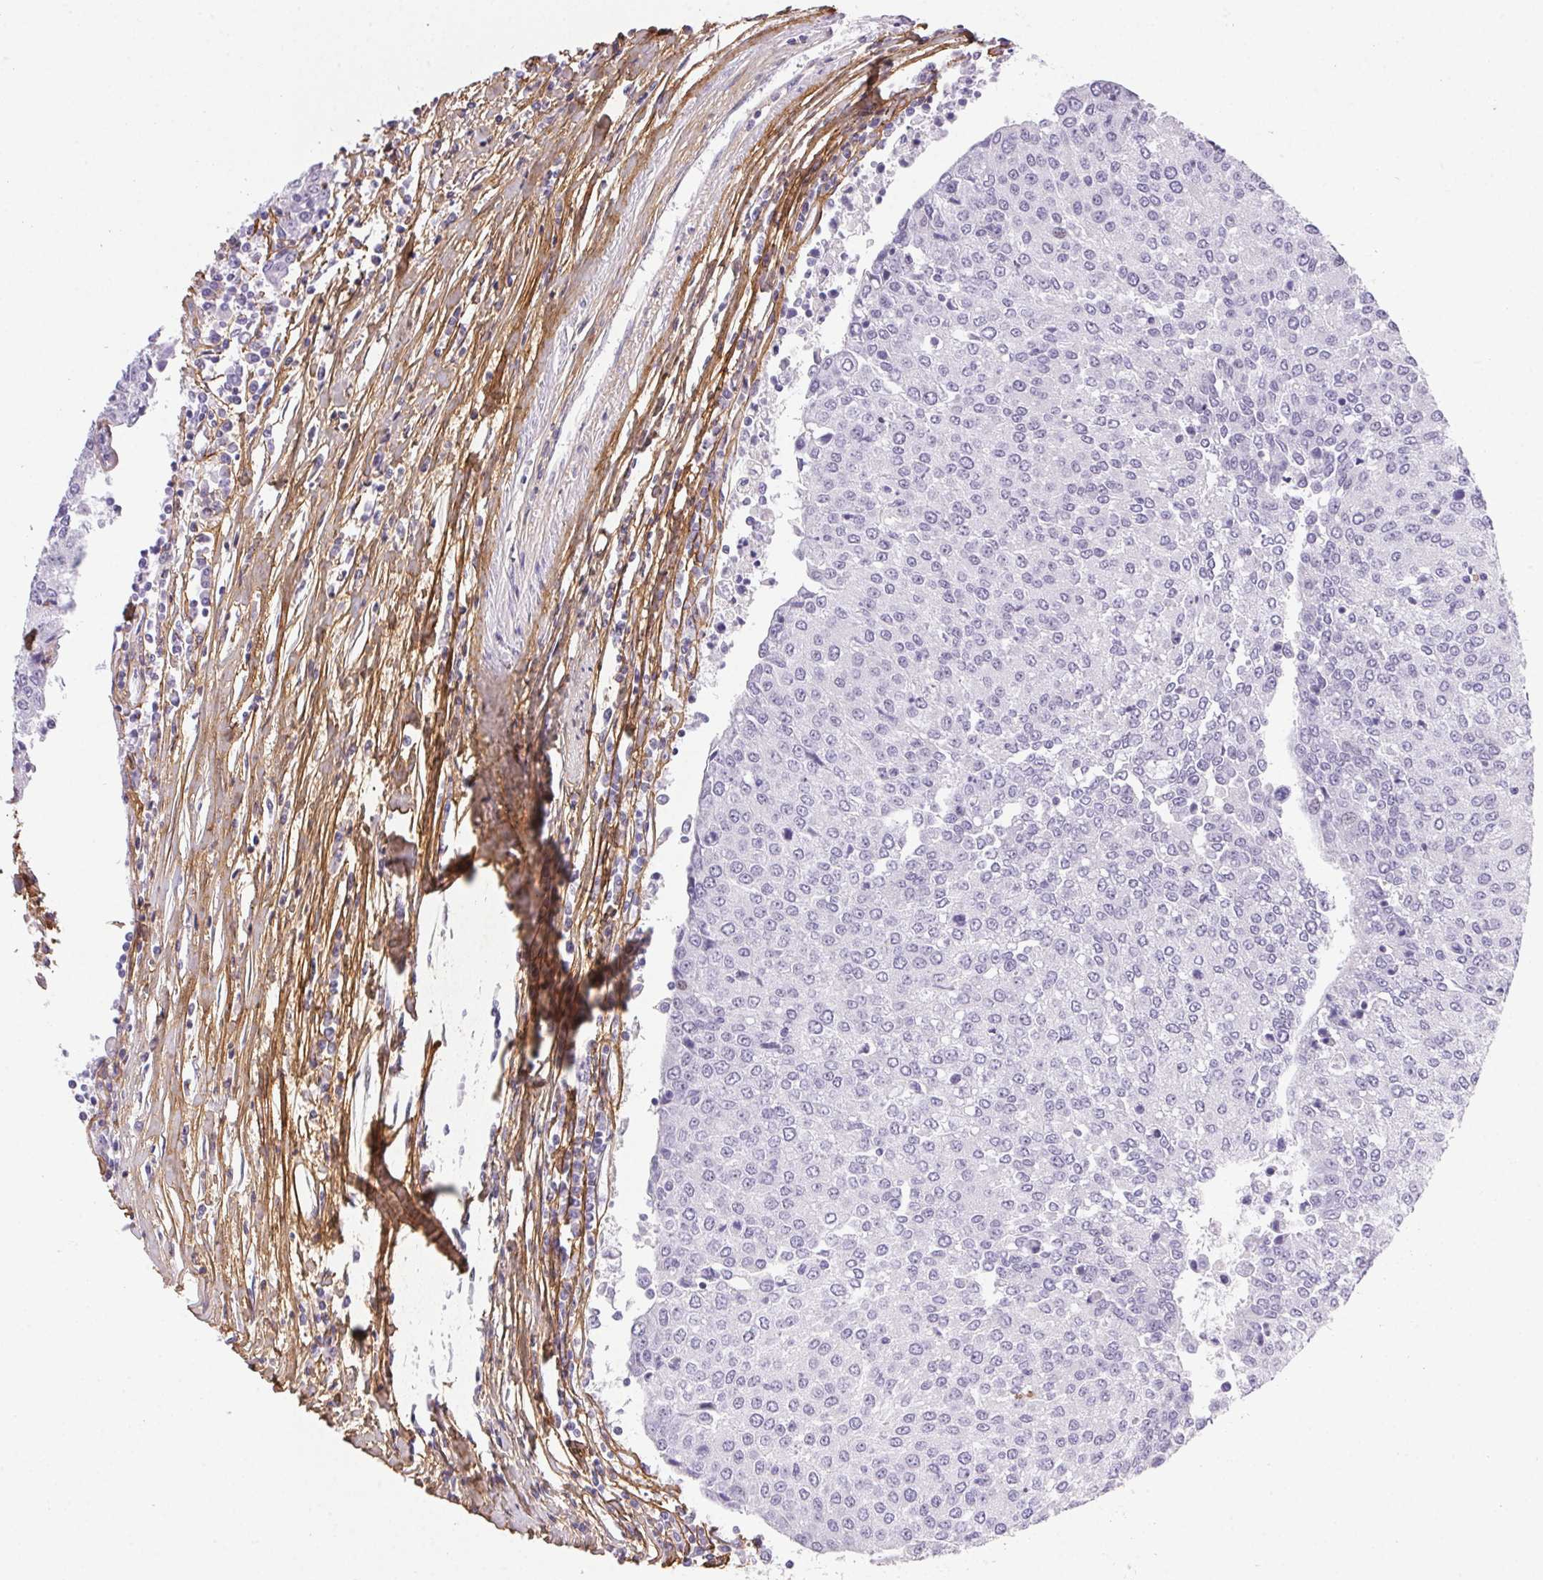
{"staining": {"intensity": "negative", "quantity": "none", "location": "none"}, "tissue": "urothelial cancer", "cell_type": "Tumor cells", "image_type": "cancer", "snomed": [{"axis": "morphology", "description": "Urothelial carcinoma, High grade"}, {"axis": "topography", "description": "Urinary bladder"}], "caption": "IHC histopathology image of urothelial cancer stained for a protein (brown), which displays no positivity in tumor cells.", "gene": "PDZD2", "patient": {"sex": "female", "age": 85}}